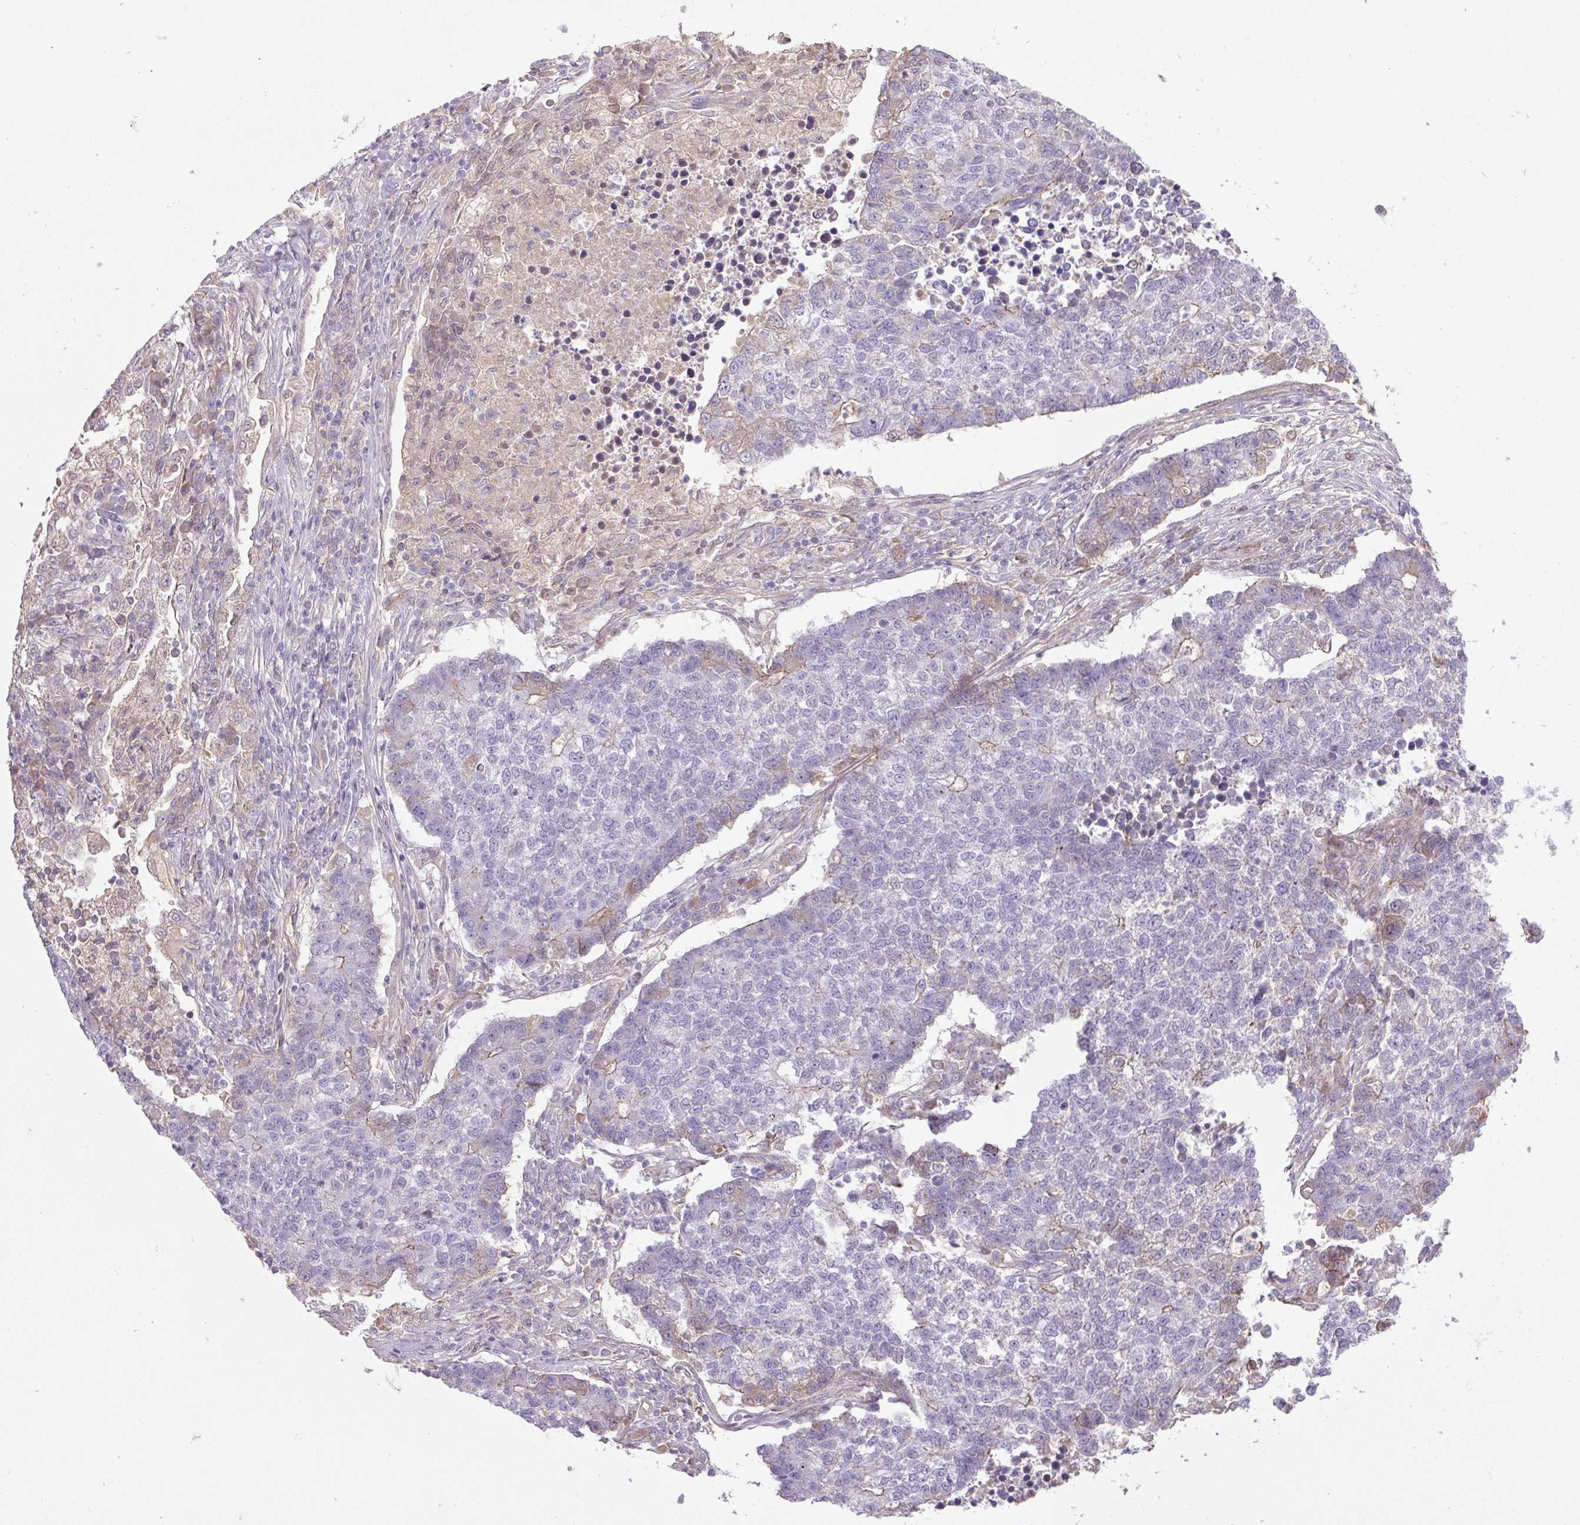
{"staining": {"intensity": "weak", "quantity": "<25%", "location": "cytoplasmic/membranous"}, "tissue": "lung cancer", "cell_type": "Tumor cells", "image_type": "cancer", "snomed": [{"axis": "morphology", "description": "Adenocarcinoma, NOS"}, {"axis": "topography", "description": "Lung"}], "caption": "IHC histopathology image of human lung cancer (adenocarcinoma) stained for a protein (brown), which reveals no staining in tumor cells. (DAB (3,3'-diaminobenzidine) immunohistochemistry with hematoxylin counter stain).", "gene": "APOC4", "patient": {"sex": "male", "age": 57}}